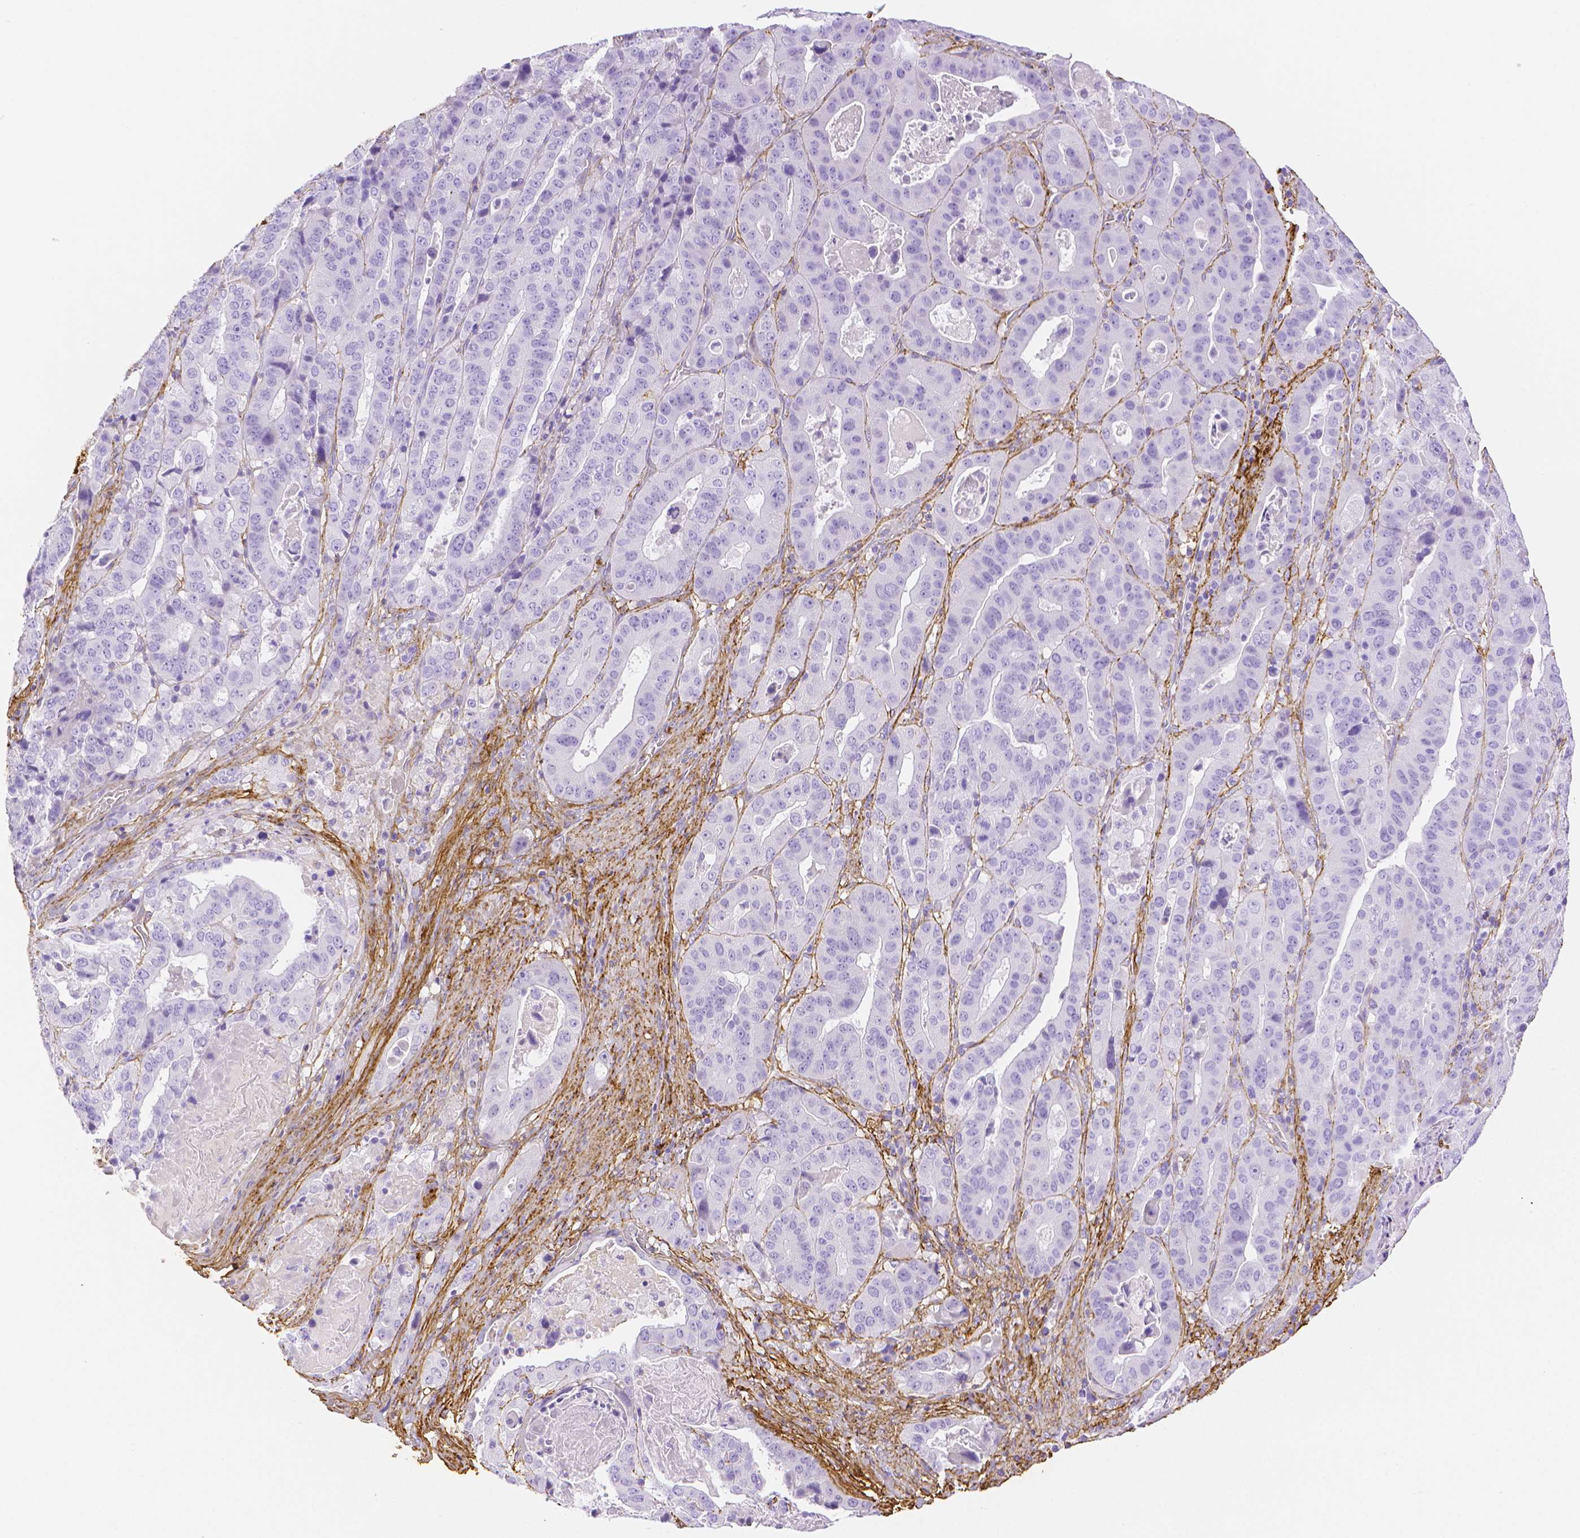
{"staining": {"intensity": "negative", "quantity": "none", "location": "none"}, "tissue": "stomach cancer", "cell_type": "Tumor cells", "image_type": "cancer", "snomed": [{"axis": "morphology", "description": "Adenocarcinoma, NOS"}, {"axis": "topography", "description": "Stomach"}], "caption": "Immunohistochemistry (IHC) of human stomach adenocarcinoma exhibits no expression in tumor cells. Brightfield microscopy of immunohistochemistry stained with DAB (3,3'-diaminobenzidine) (brown) and hematoxylin (blue), captured at high magnification.", "gene": "FBN1", "patient": {"sex": "male", "age": 48}}